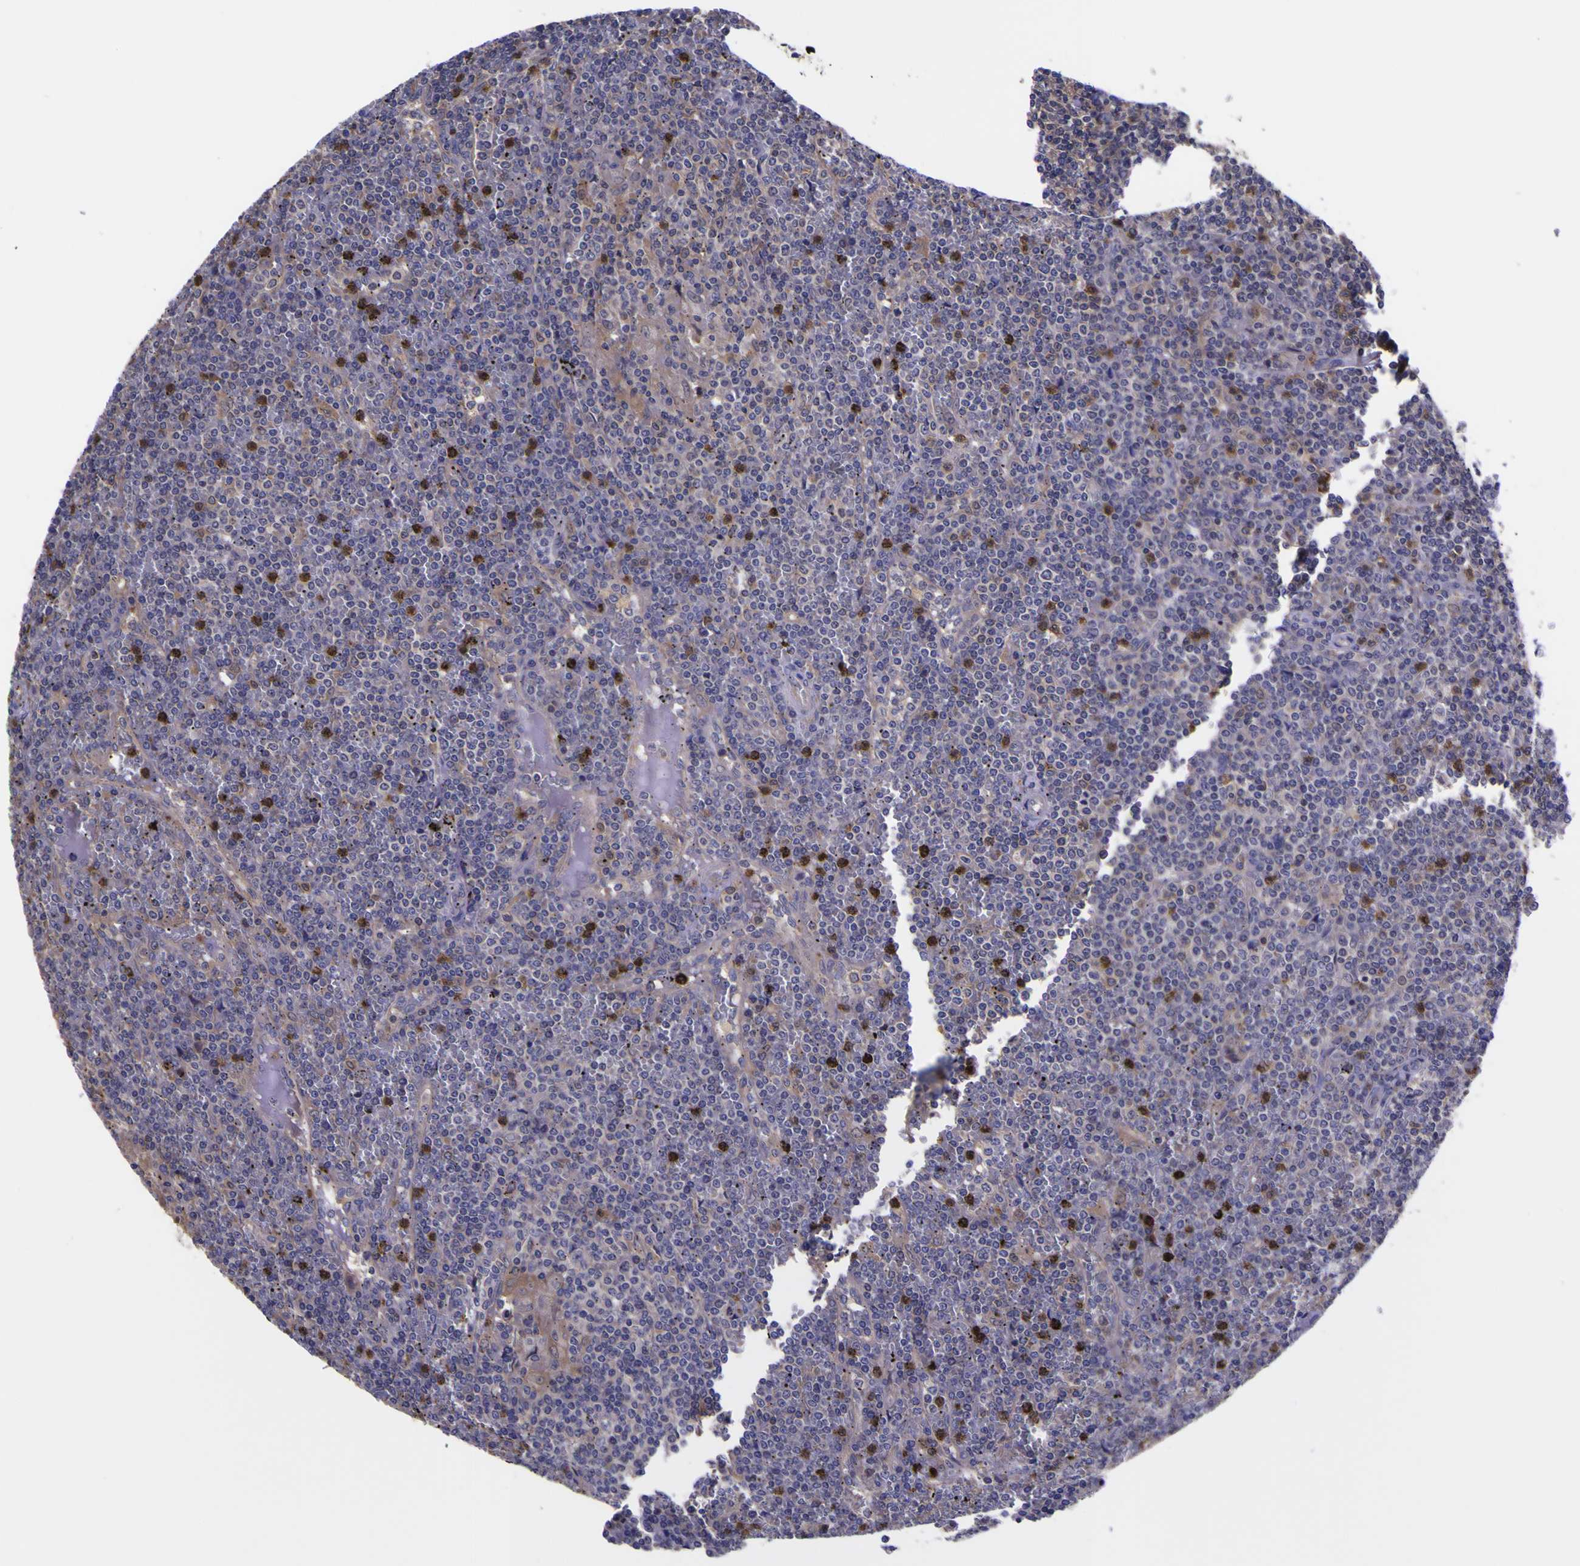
{"staining": {"intensity": "negative", "quantity": "none", "location": "none"}, "tissue": "lymphoma", "cell_type": "Tumor cells", "image_type": "cancer", "snomed": [{"axis": "morphology", "description": "Malignant lymphoma, non-Hodgkin's type, Low grade"}, {"axis": "topography", "description": "Spleen"}], "caption": "Tumor cells show no significant protein positivity in lymphoma. (Stains: DAB immunohistochemistry with hematoxylin counter stain, Microscopy: brightfield microscopy at high magnification).", "gene": "MAPK14", "patient": {"sex": "female", "age": 19}}